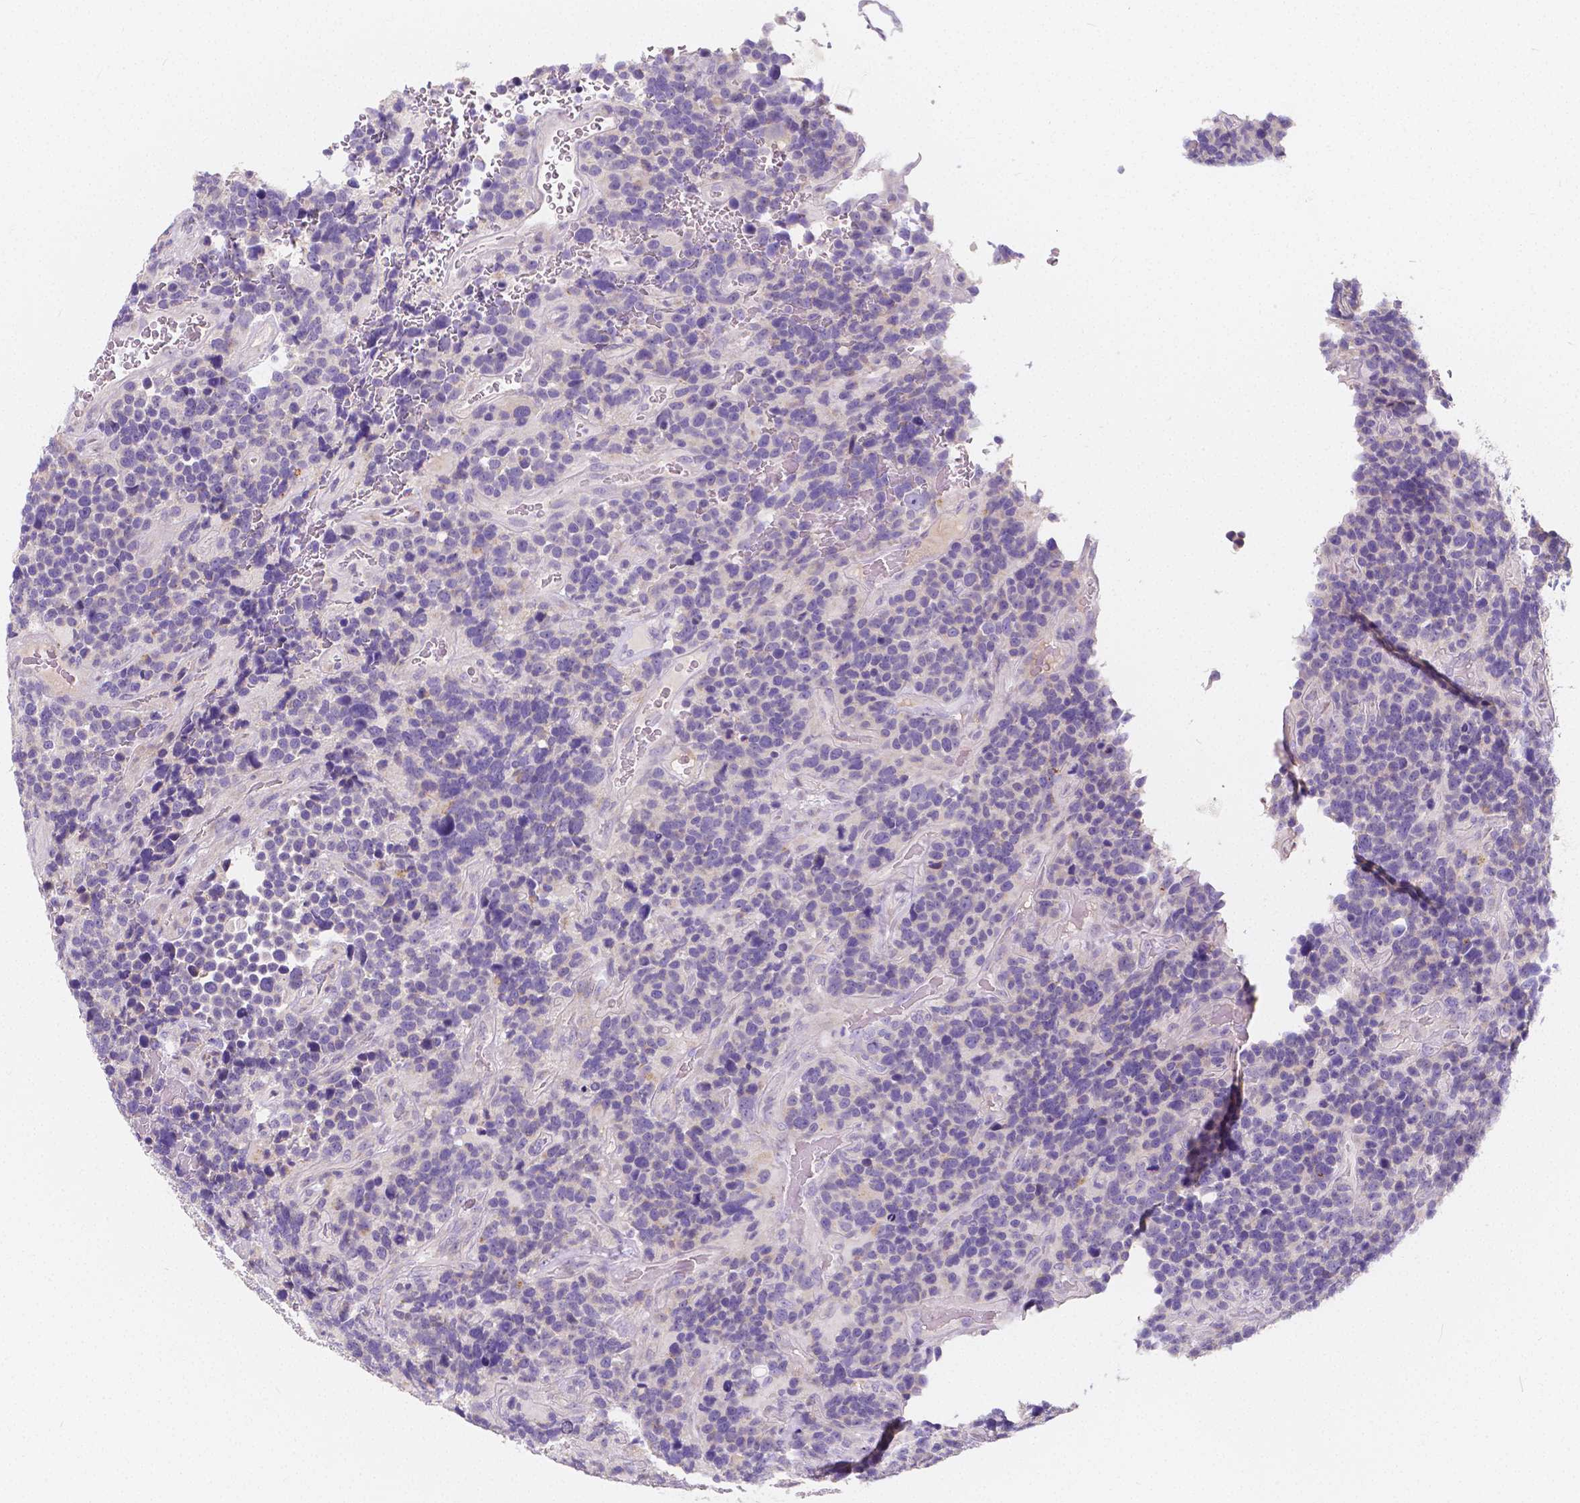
{"staining": {"intensity": "negative", "quantity": "none", "location": "none"}, "tissue": "glioma", "cell_type": "Tumor cells", "image_type": "cancer", "snomed": [{"axis": "morphology", "description": "Glioma, malignant, High grade"}, {"axis": "topography", "description": "Brain"}], "caption": "Protein analysis of glioma displays no significant positivity in tumor cells.", "gene": "RNF186", "patient": {"sex": "male", "age": 33}}